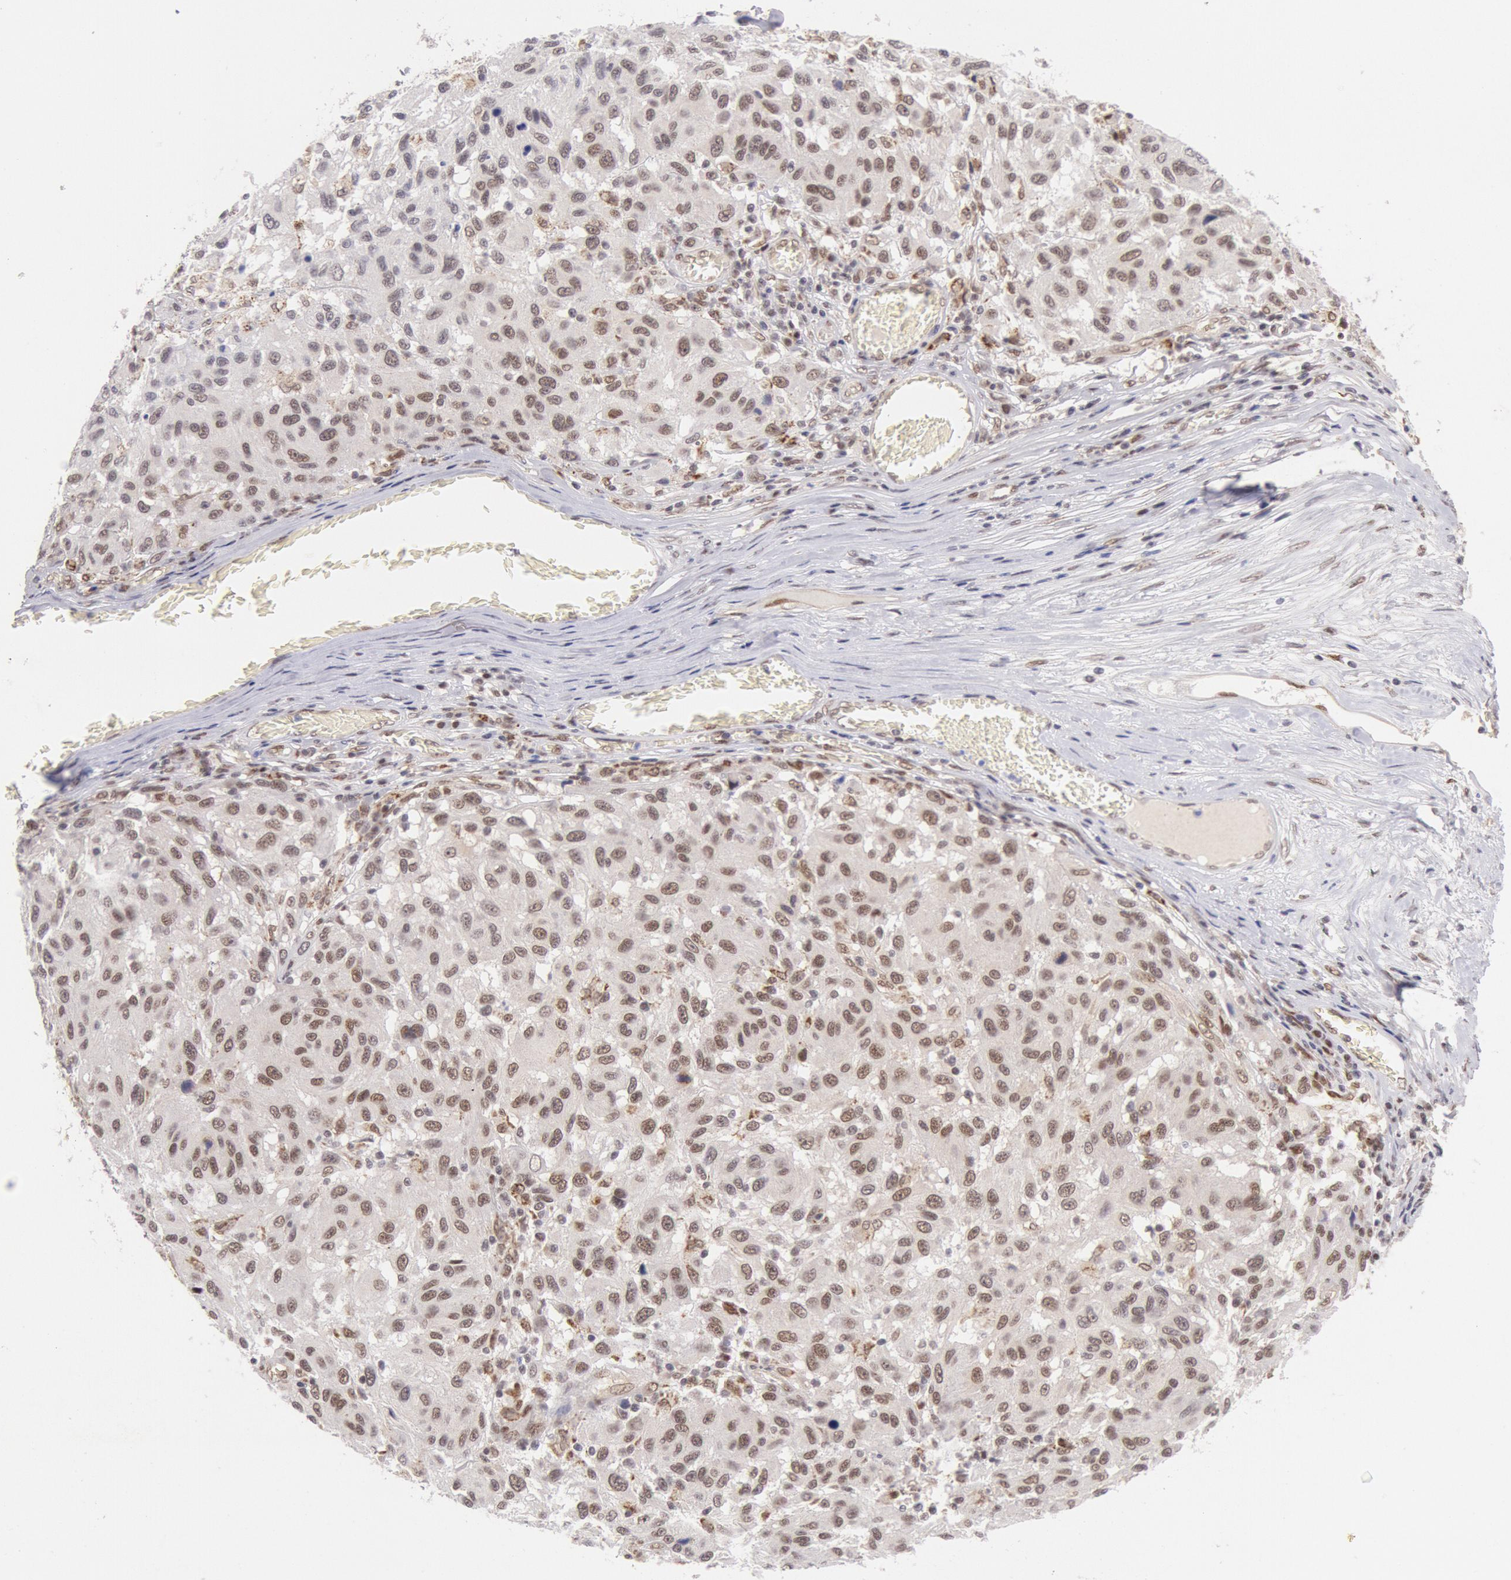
{"staining": {"intensity": "moderate", "quantity": ">75%", "location": "nuclear"}, "tissue": "melanoma", "cell_type": "Tumor cells", "image_type": "cancer", "snomed": [{"axis": "morphology", "description": "Malignant melanoma, NOS"}, {"axis": "topography", "description": "Skin"}], "caption": "Immunohistochemical staining of melanoma shows medium levels of moderate nuclear positivity in about >75% of tumor cells.", "gene": "CDKN2B", "patient": {"sex": "female", "age": 77}}